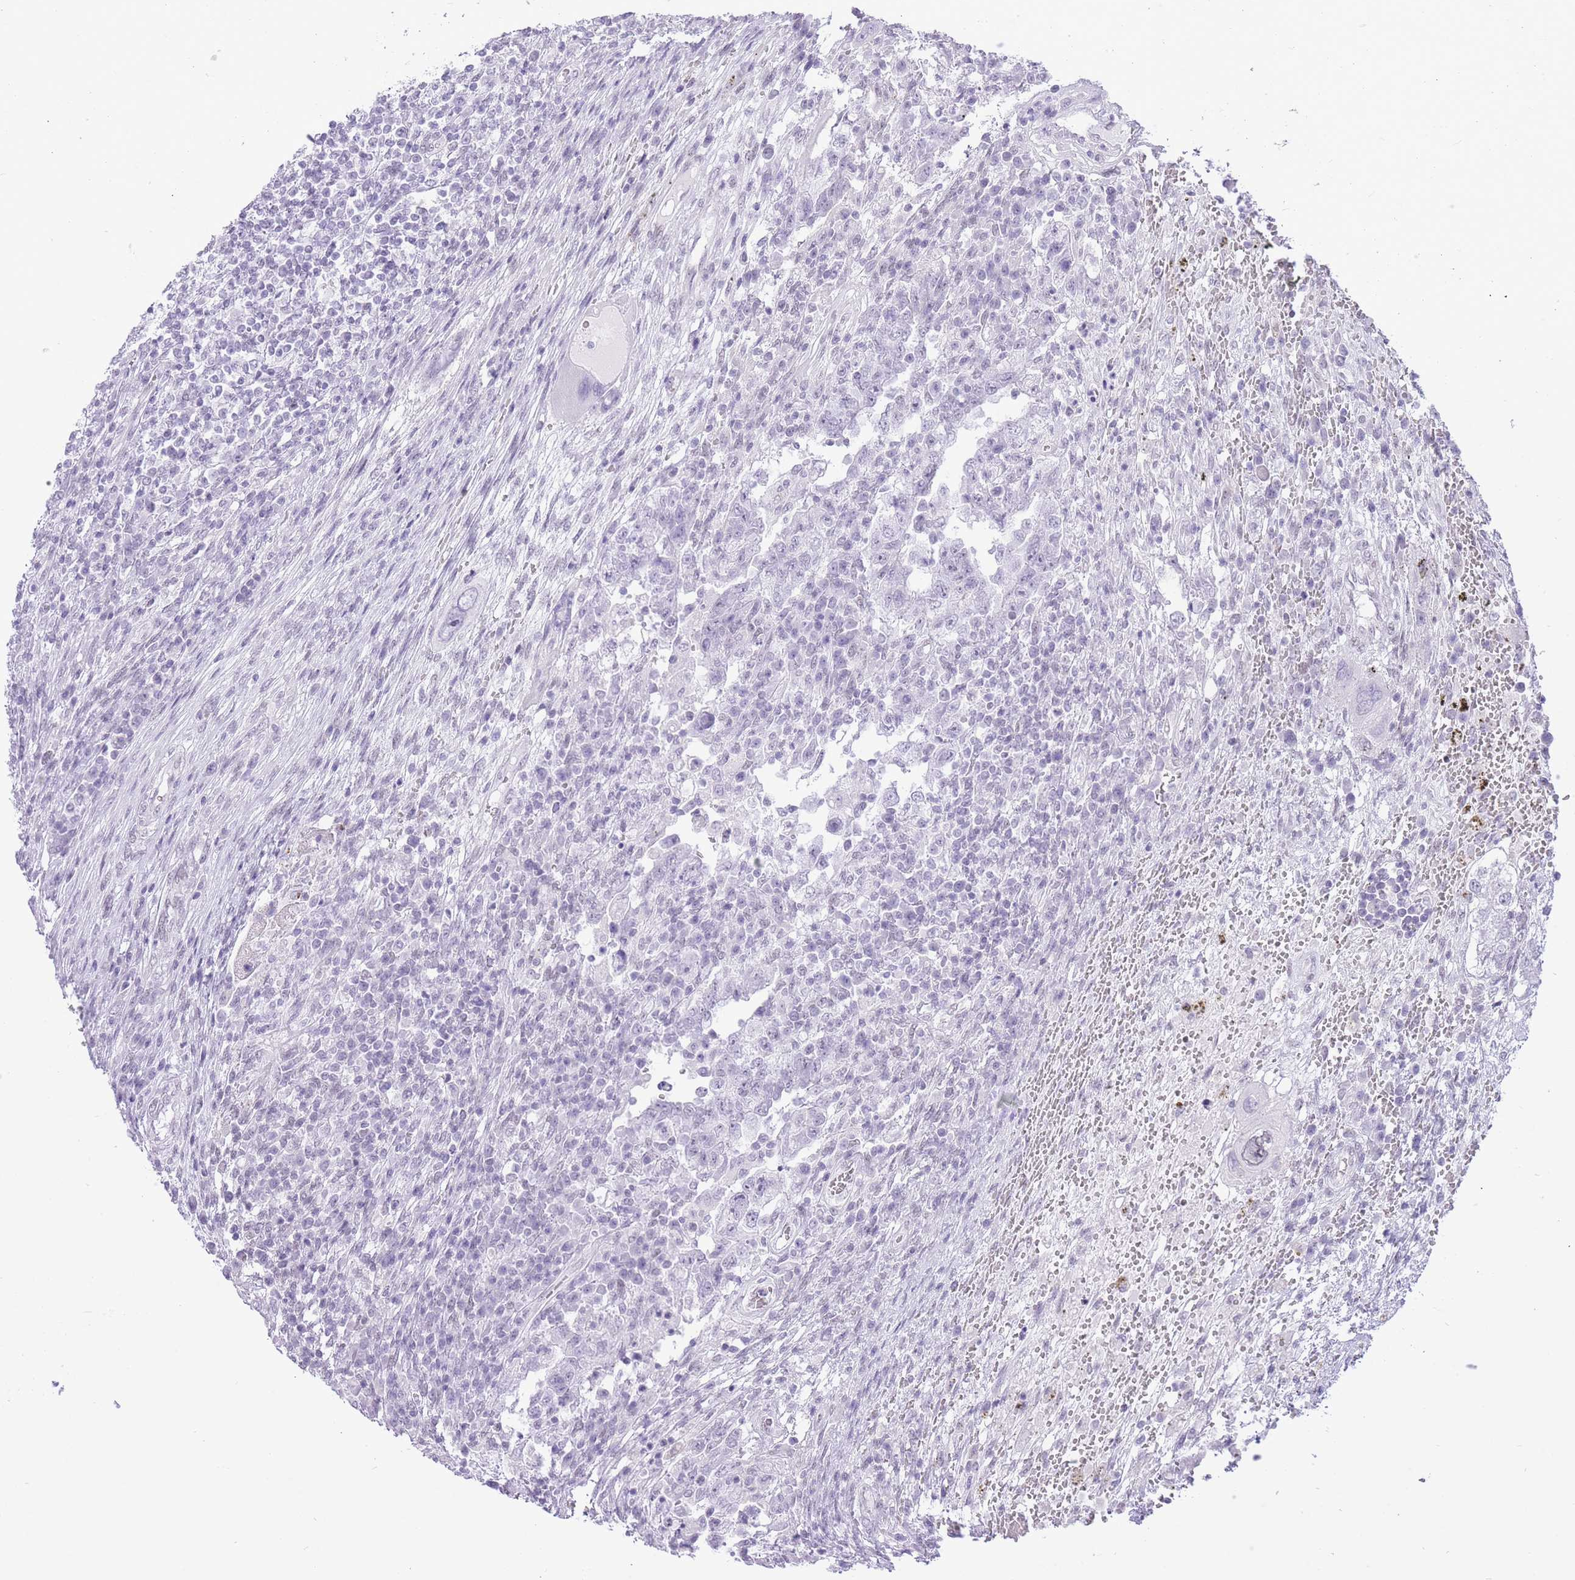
{"staining": {"intensity": "negative", "quantity": "none", "location": "none"}, "tissue": "testis cancer", "cell_type": "Tumor cells", "image_type": "cancer", "snomed": [{"axis": "morphology", "description": "Carcinoma, Embryonal, NOS"}, {"axis": "topography", "description": "Testis"}], "caption": "High power microscopy micrograph of an immunohistochemistry (IHC) histopathology image of testis cancer (embryonal carcinoma), revealing no significant expression in tumor cells.", "gene": "ZBED5", "patient": {"sex": "male", "age": 26}}